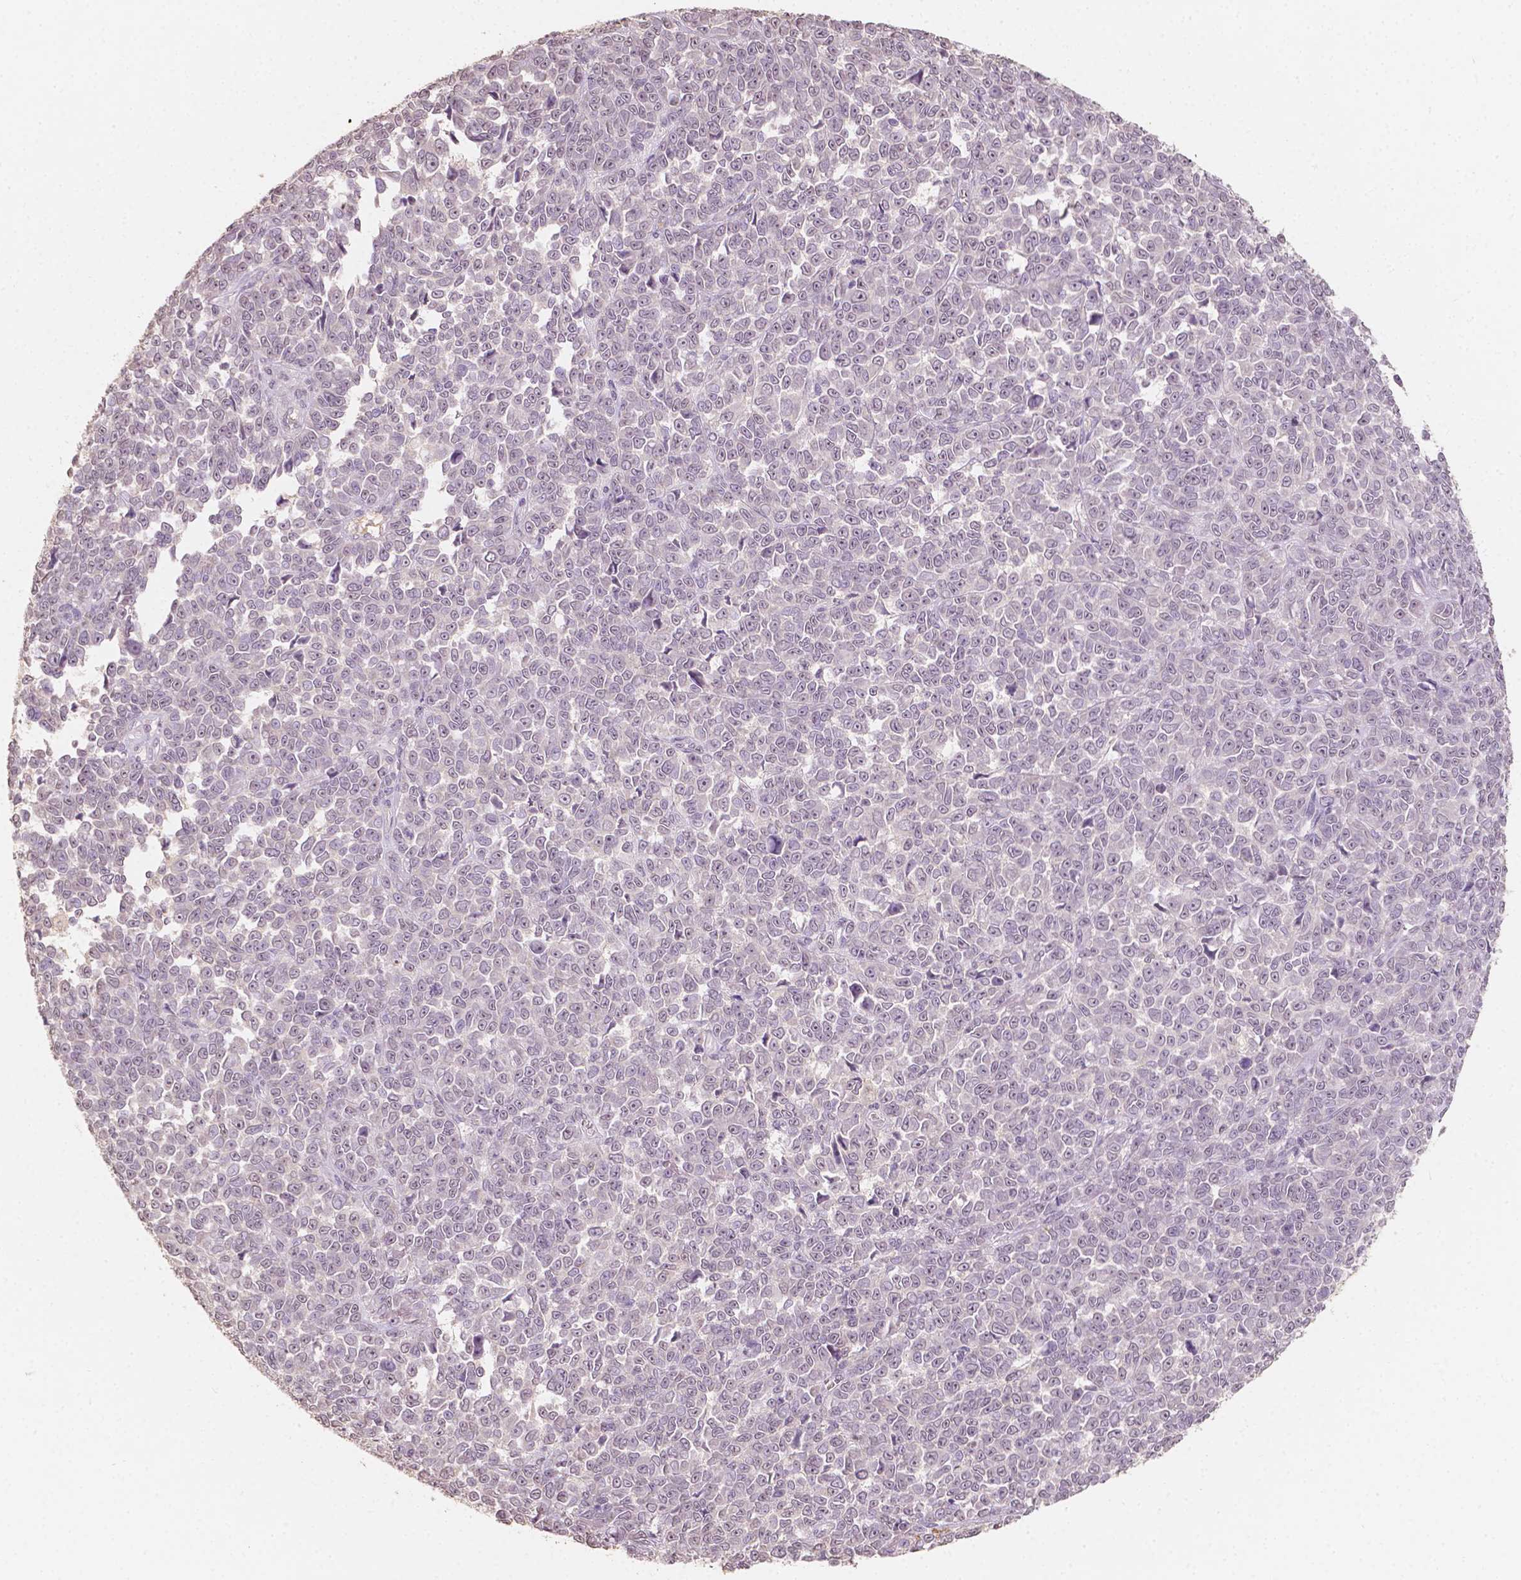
{"staining": {"intensity": "negative", "quantity": "none", "location": "none"}, "tissue": "melanoma", "cell_type": "Tumor cells", "image_type": "cancer", "snomed": [{"axis": "morphology", "description": "Malignant melanoma, NOS"}, {"axis": "topography", "description": "Skin"}], "caption": "Melanoma was stained to show a protein in brown. There is no significant staining in tumor cells. (DAB IHC visualized using brightfield microscopy, high magnification).", "gene": "SOX15", "patient": {"sex": "female", "age": 95}}